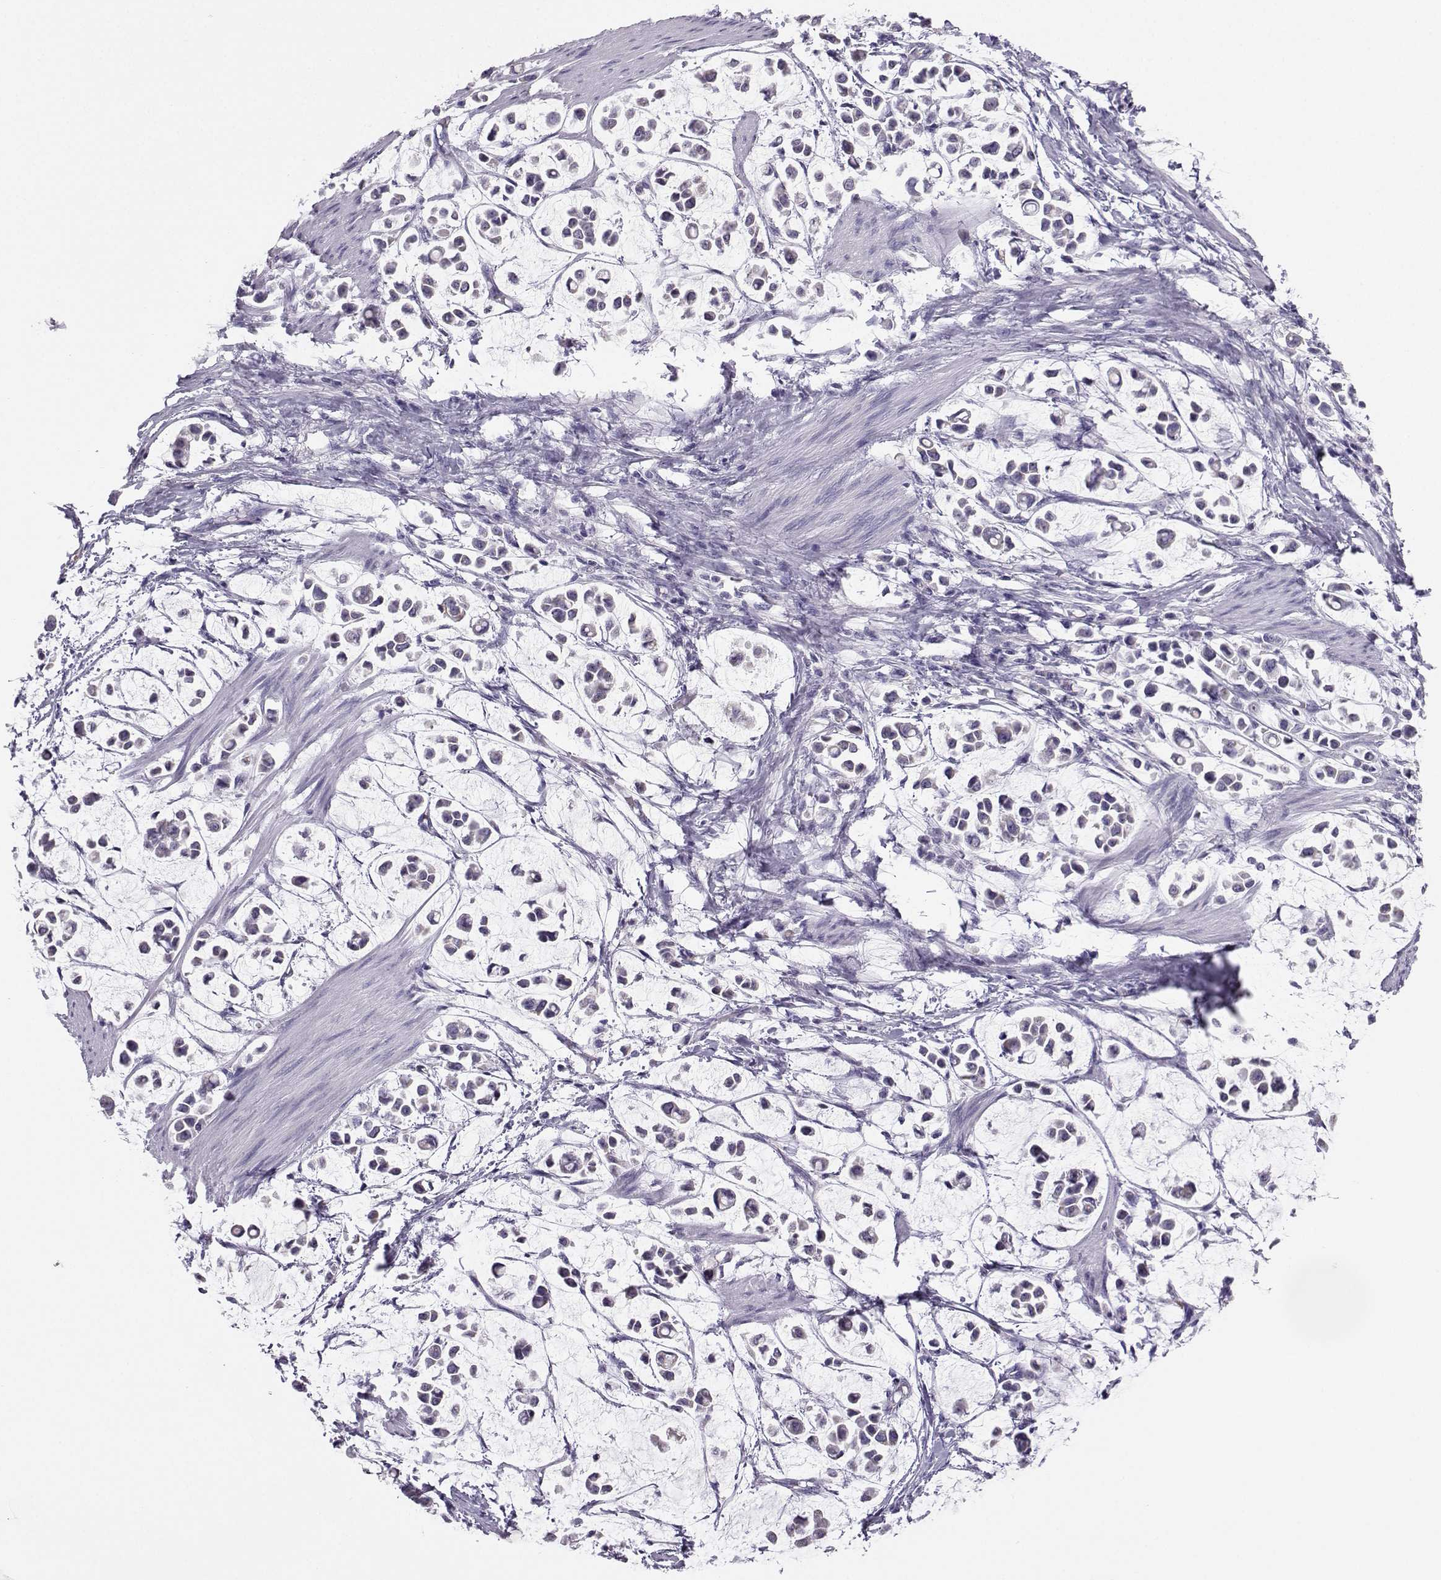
{"staining": {"intensity": "negative", "quantity": "none", "location": "none"}, "tissue": "stomach cancer", "cell_type": "Tumor cells", "image_type": "cancer", "snomed": [{"axis": "morphology", "description": "Adenocarcinoma, NOS"}, {"axis": "topography", "description": "Stomach"}], "caption": "High magnification brightfield microscopy of adenocarcinoma (stomach) stained with DAB (3,3'-diaminobenzidine) (brown) and counterstained with hematoxylin (blue): tumor cells show no significant staining.", "gene": "AVP", "patient": {"sex": "male", "age": 82}}